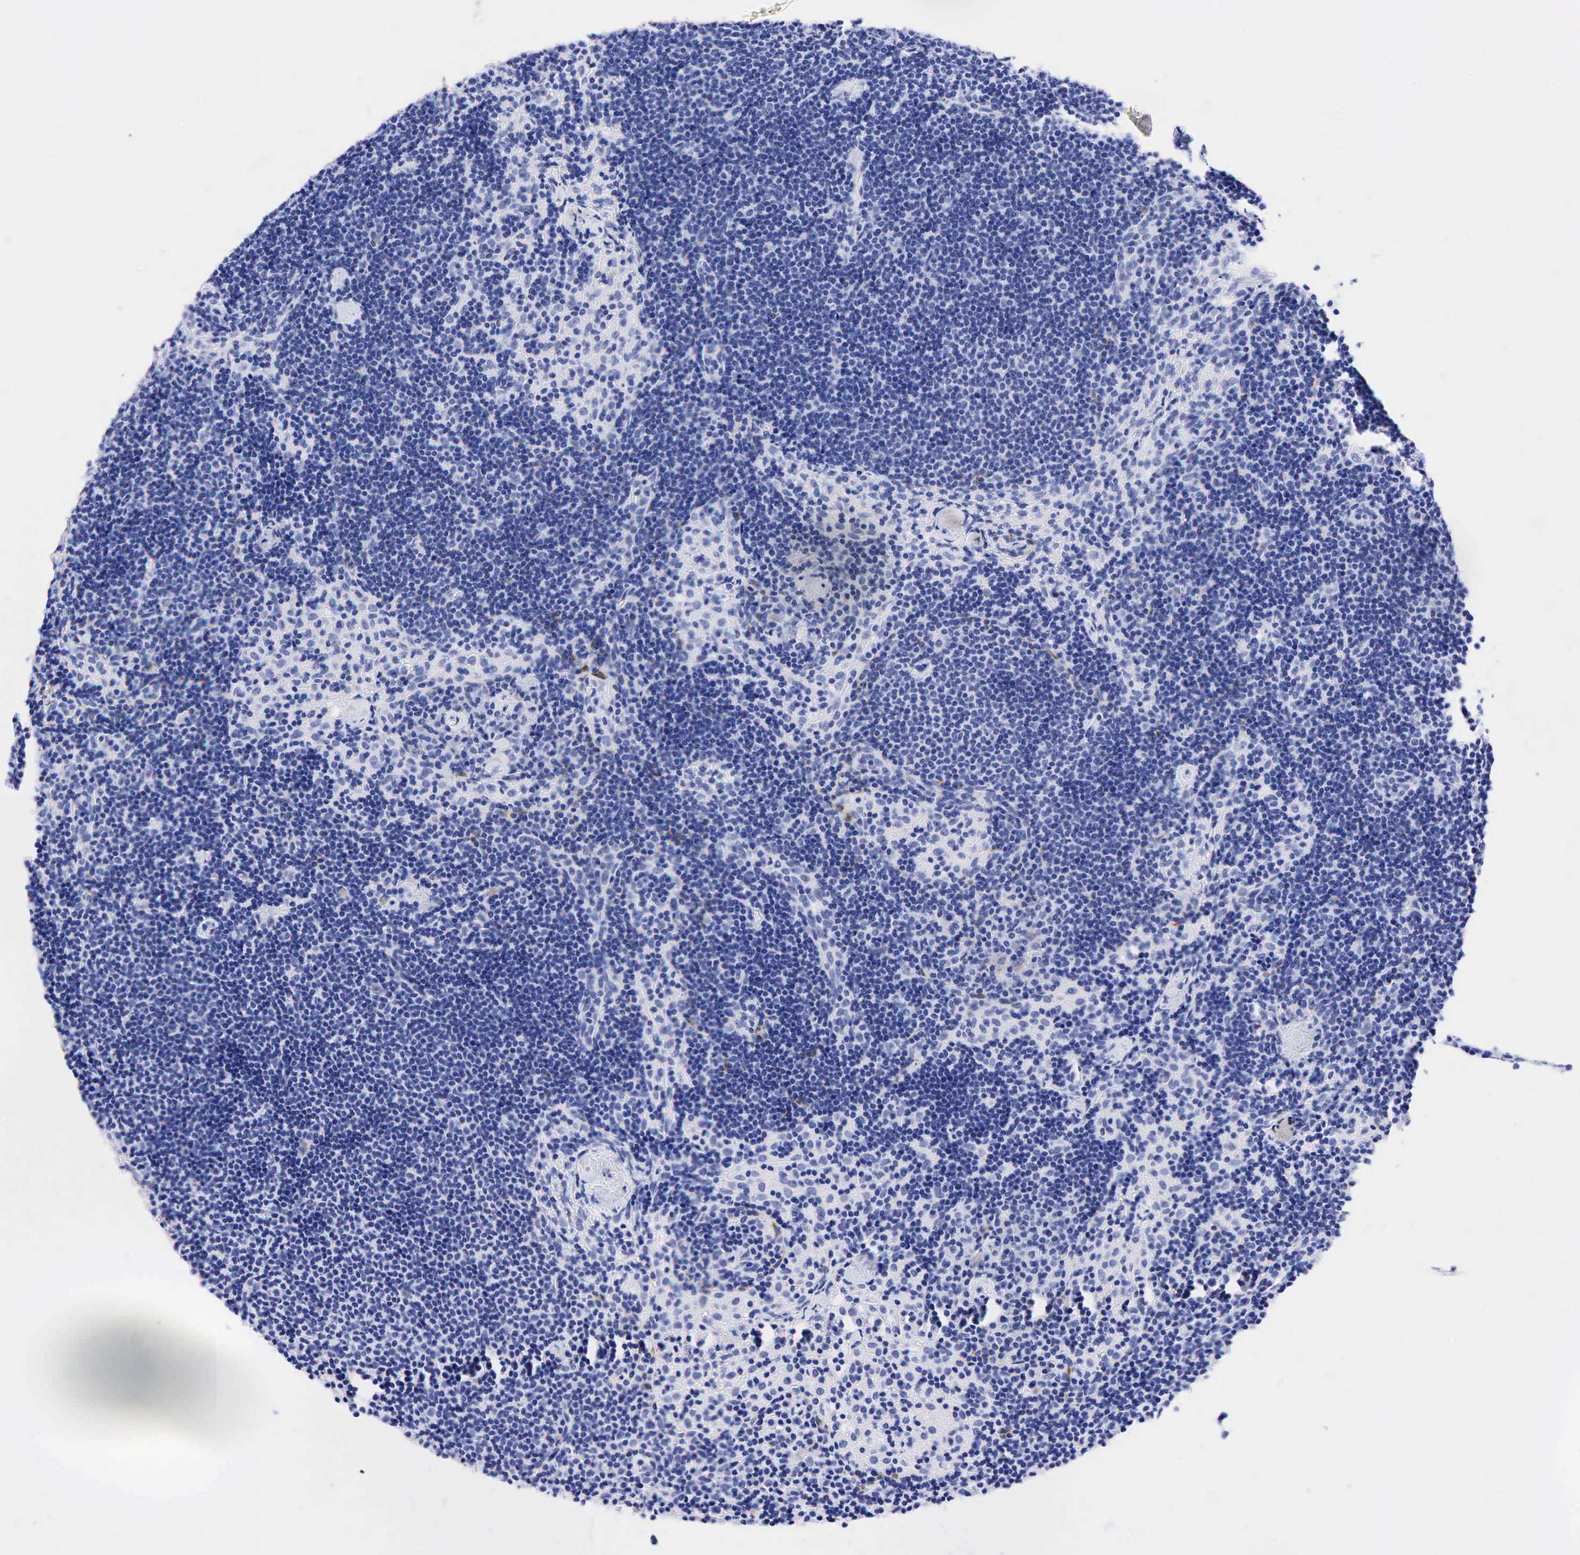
{"staining": {"intensity": "negative", "quantity": "none", "location": "none"}, "tissue": "lymph node", "cell_type": "Germinal center cells", "image_type": "normal", "snomed": [{"axis": "morphology", "description": "Normal tissue, NOS"}, {"axis": "topography", "description": "Lymph node"}], "caption": "An immunohistochemistry (IHC) histopathology image of normal lymph node is shown. There is no staining in germinal center cells of lymph node.", "gene": "KRT18", "patient": {"sex": "female", "age": 35}}